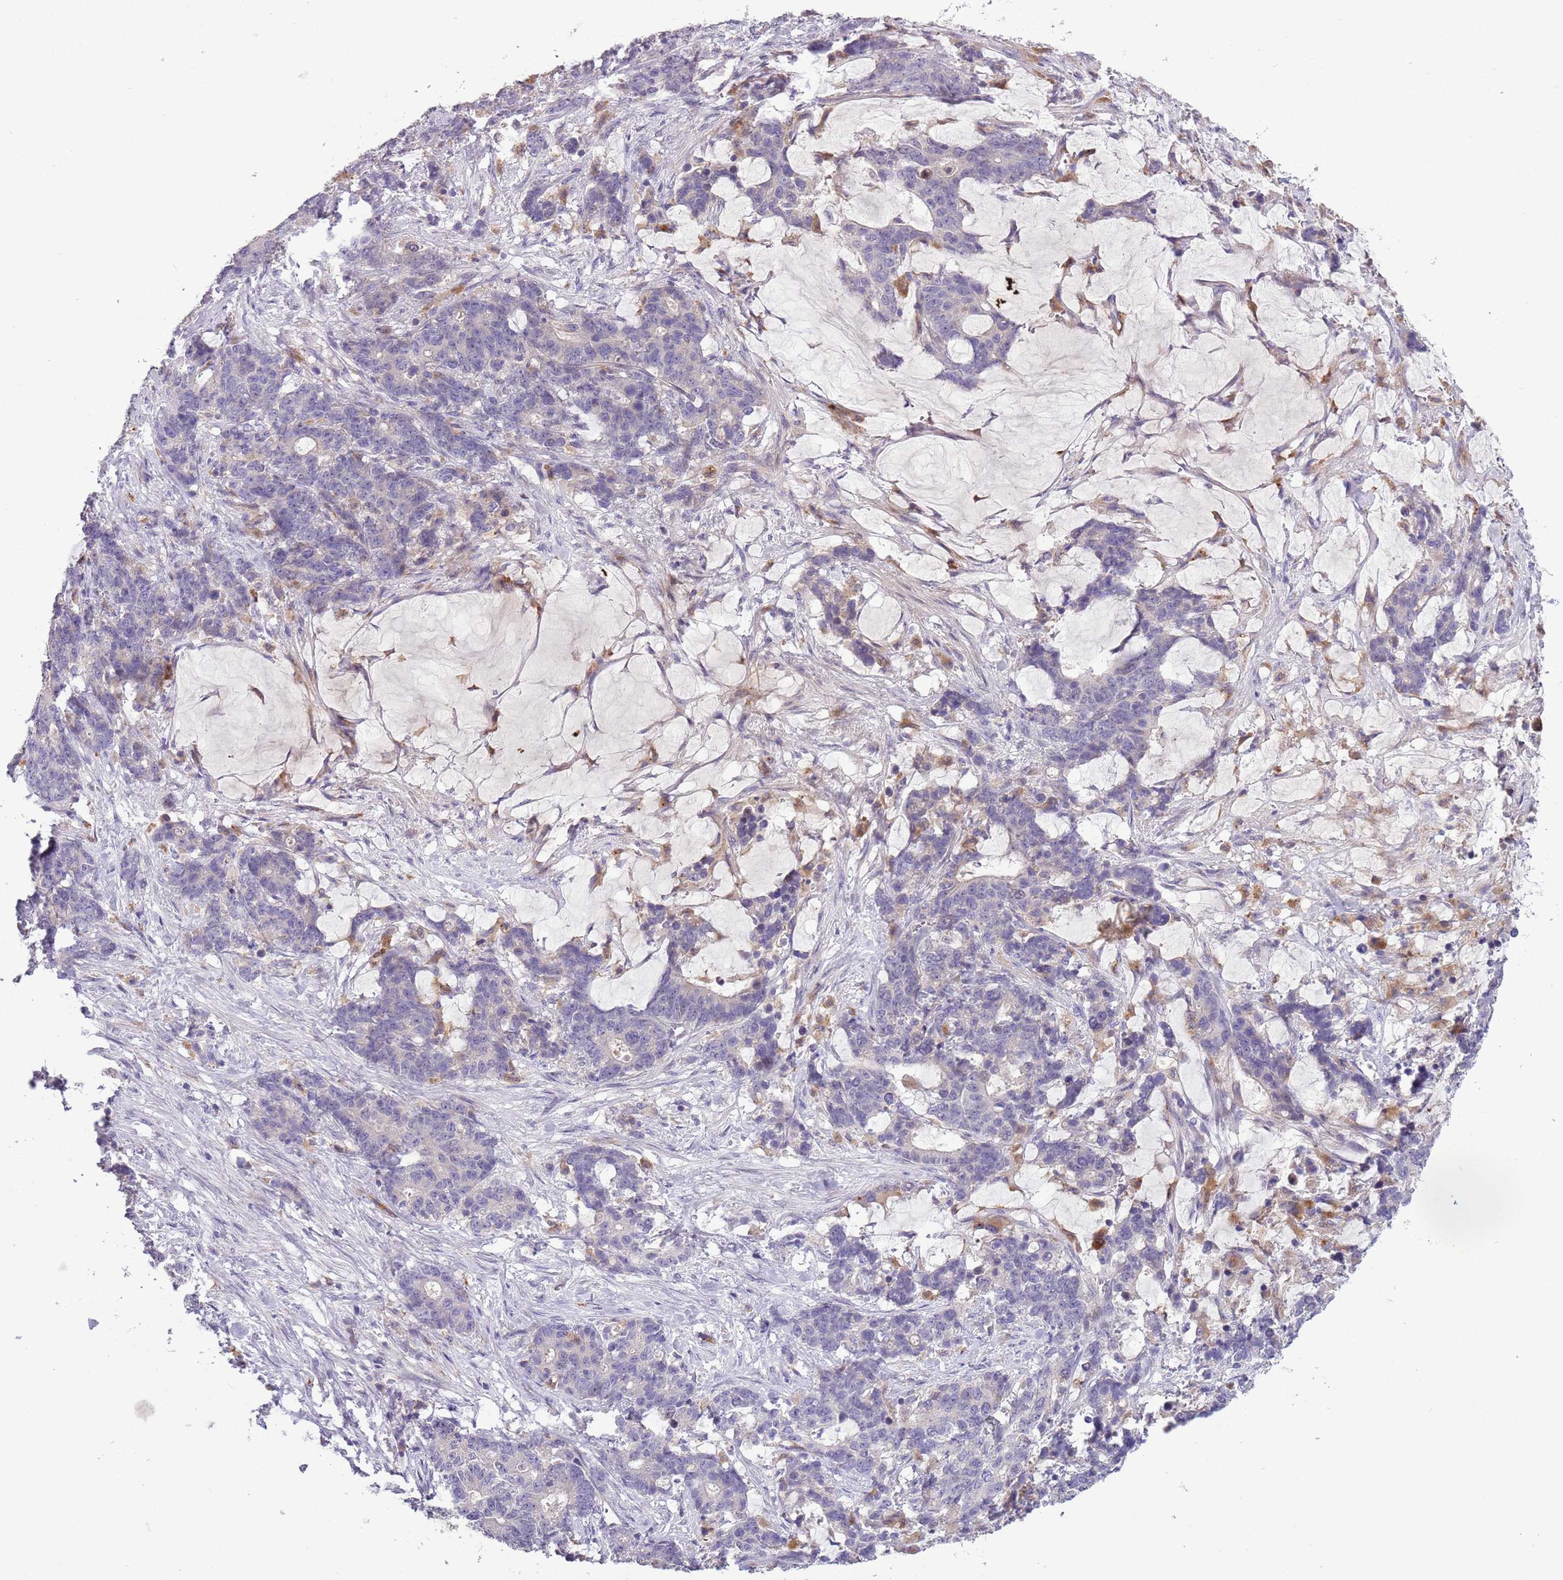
{"staining": {"intensity": "negative", "quantity": "none", "location": "none"}, "tissue": "stomach cancer", "cell_type": "Tumor cells", "image_type": "cancer", "snomed": [{"axis": "morphology", "description": "Normal tissue, NOS"}, {"axis": "morphology", "description": "Adenocarcinoma, NOS"}, {"axis": "topography", "description": "Stomach"}], "caption": "High power microscopy photomicrograph of an immunohistochemistry (IHC) histopathology image of stomach cancer, revealing no significant positivity in tumor cells.", "gene": "SCAMP5", "patient": {"sex": "female", "age": 64}}